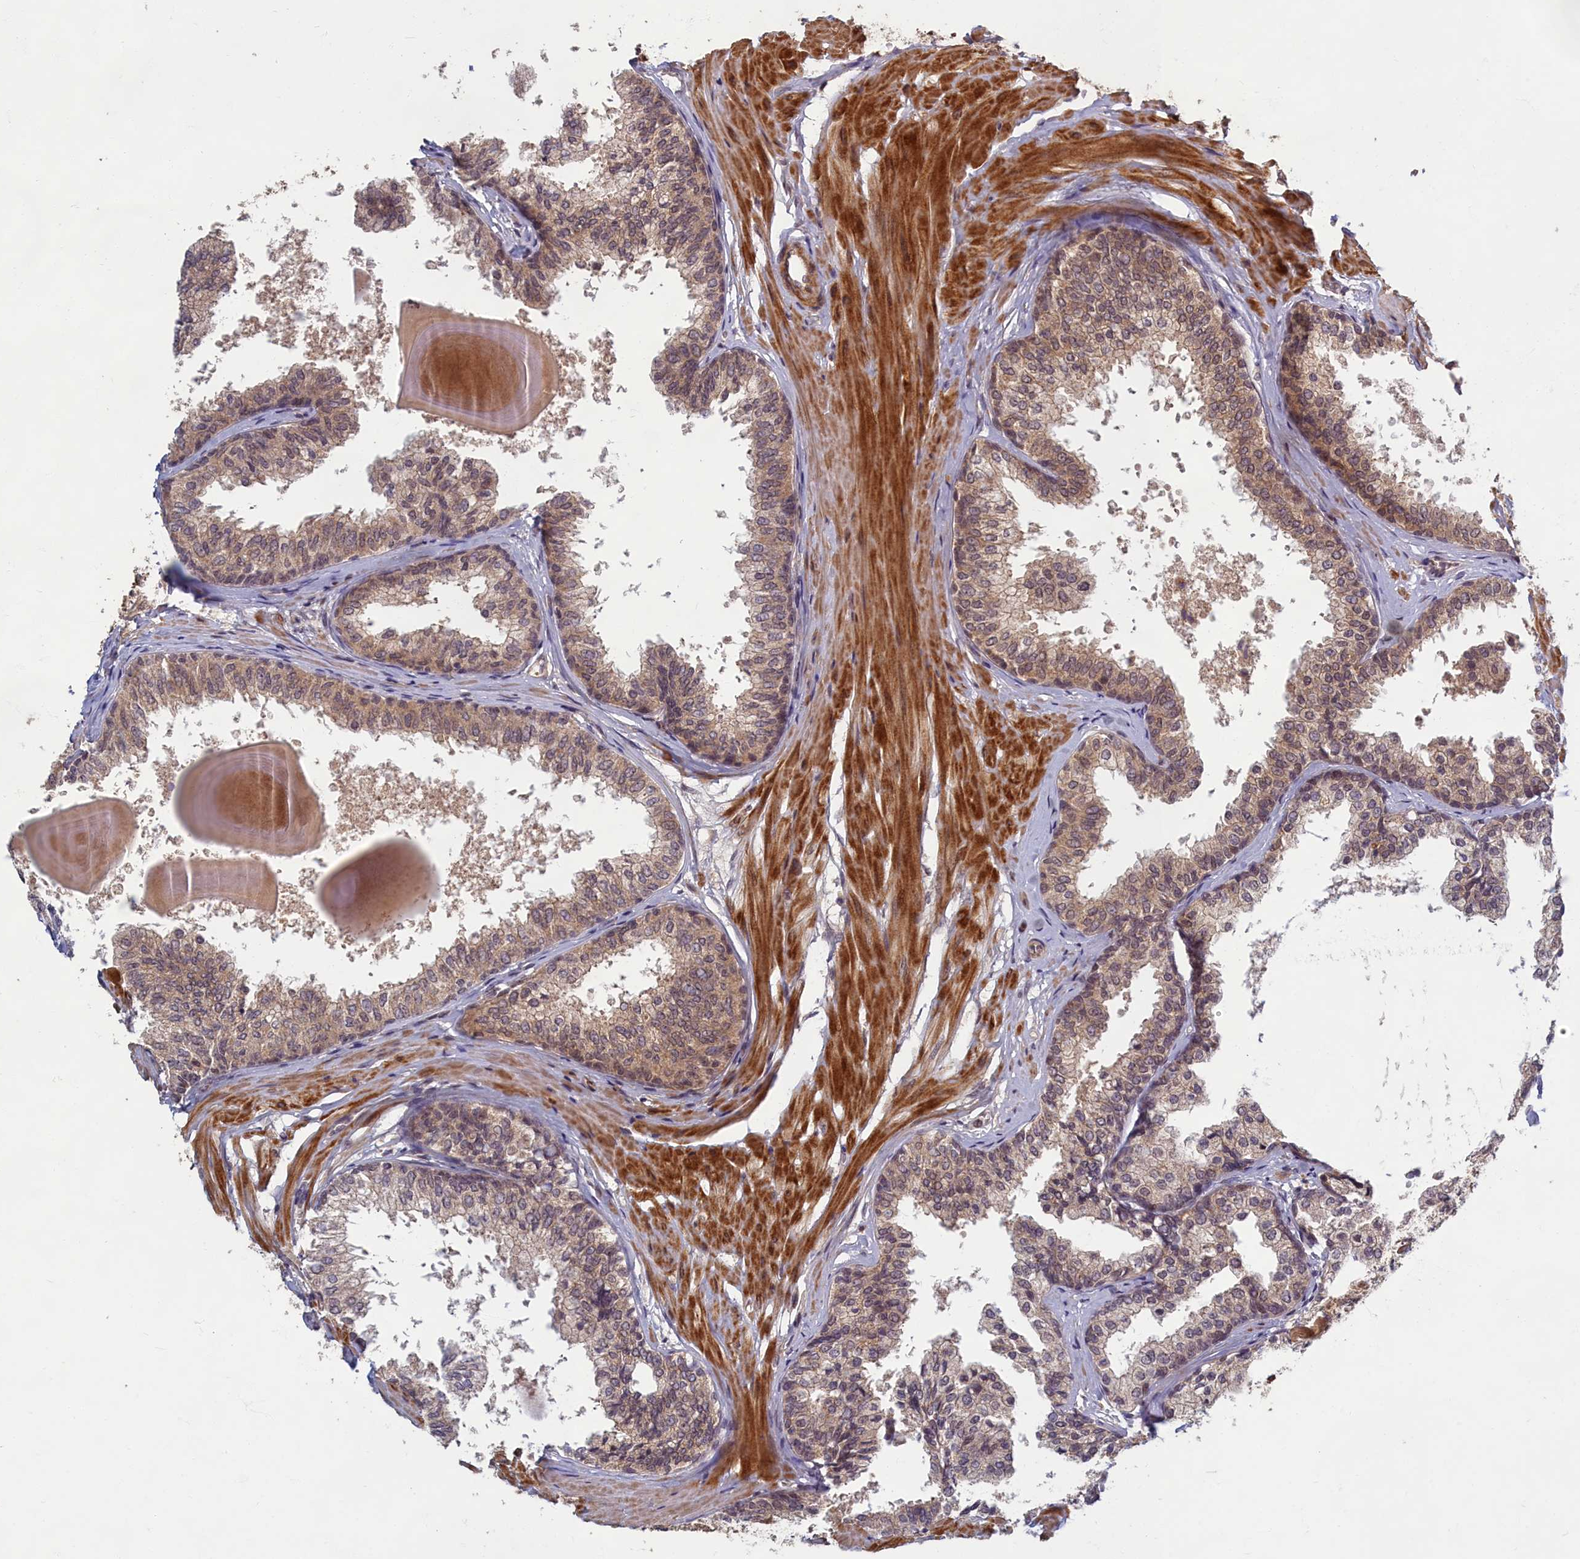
{"staining": {"intensity": "weak", "quantity": ">75%", "location": "cytoplasmic/membranous"}, "tissue": "prostate", "cell_type": "Glandular cells", "image_type": "normal", "snomed": [{"axis": "morphology", "description": "Normal tissue, NOS"}, {"axis": "topography", "description": "Prostate"}], "caption": "High-power microscopy captured an immunohistochemistry (IHC) image of benign prostate, revealing weak cytoplasmic/membranous positivity in about >75% of glandular cells. (IHC, brightfield microscopy, high magnification).", "gene": "EARS2", "patient": {"sex": "male", "age": 48}}